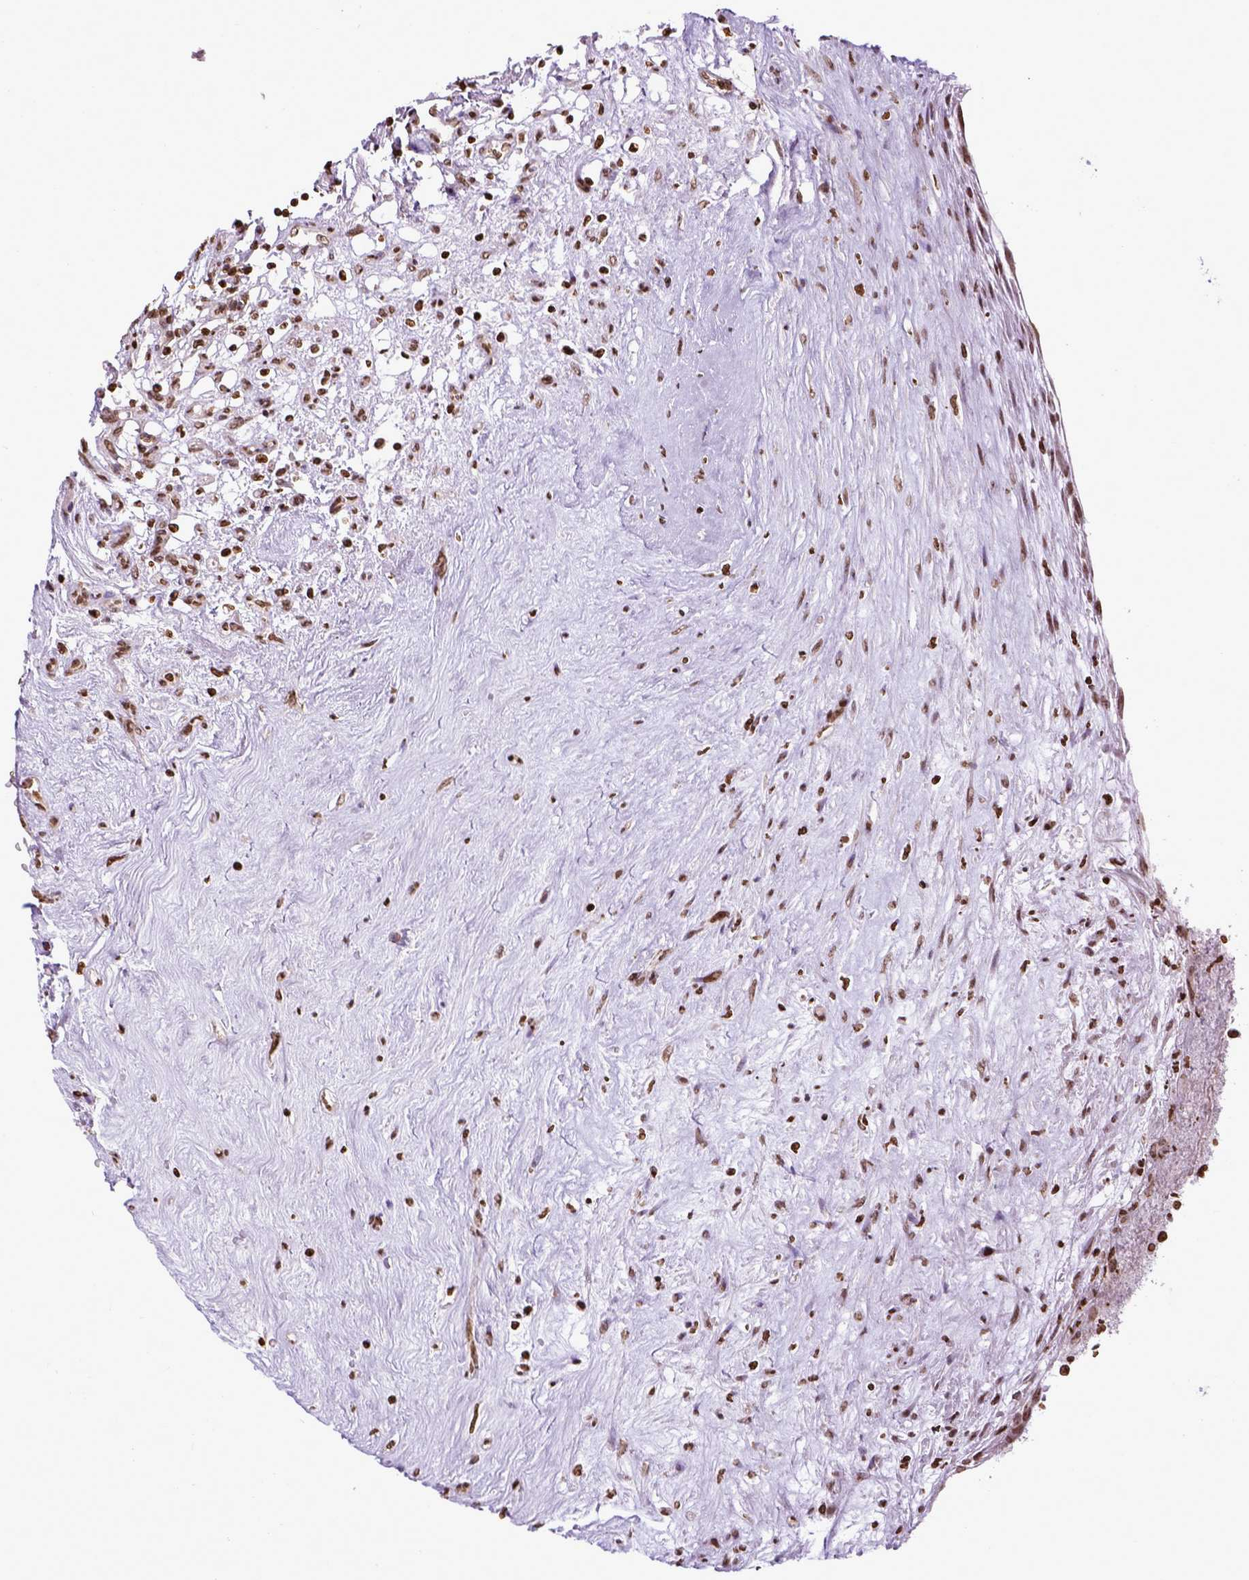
{"staining": {"intensity": "strong", "quantity": ">75%", "location": "nuclear"}, "tissue": "renal cancer", "cell_type": "Tumor cells", "image_type": "cancer", "snomed": [{"axis": "morphology", "description": "Adenocarcinoma, NOS"}, {"axis": "topography", "description": "Kidney"}], "caption": "Immunohistochemistry photomicrograph of neoplastic tissue: human renal adenocarcinoma stained using IHC displays high levels of strong protein expression localized specifically in the nuclear of tumor cells, appearing as a nuclear brown color.", "gene": "ZNF75D", "patient": {"sex": "female", "age": 69}}